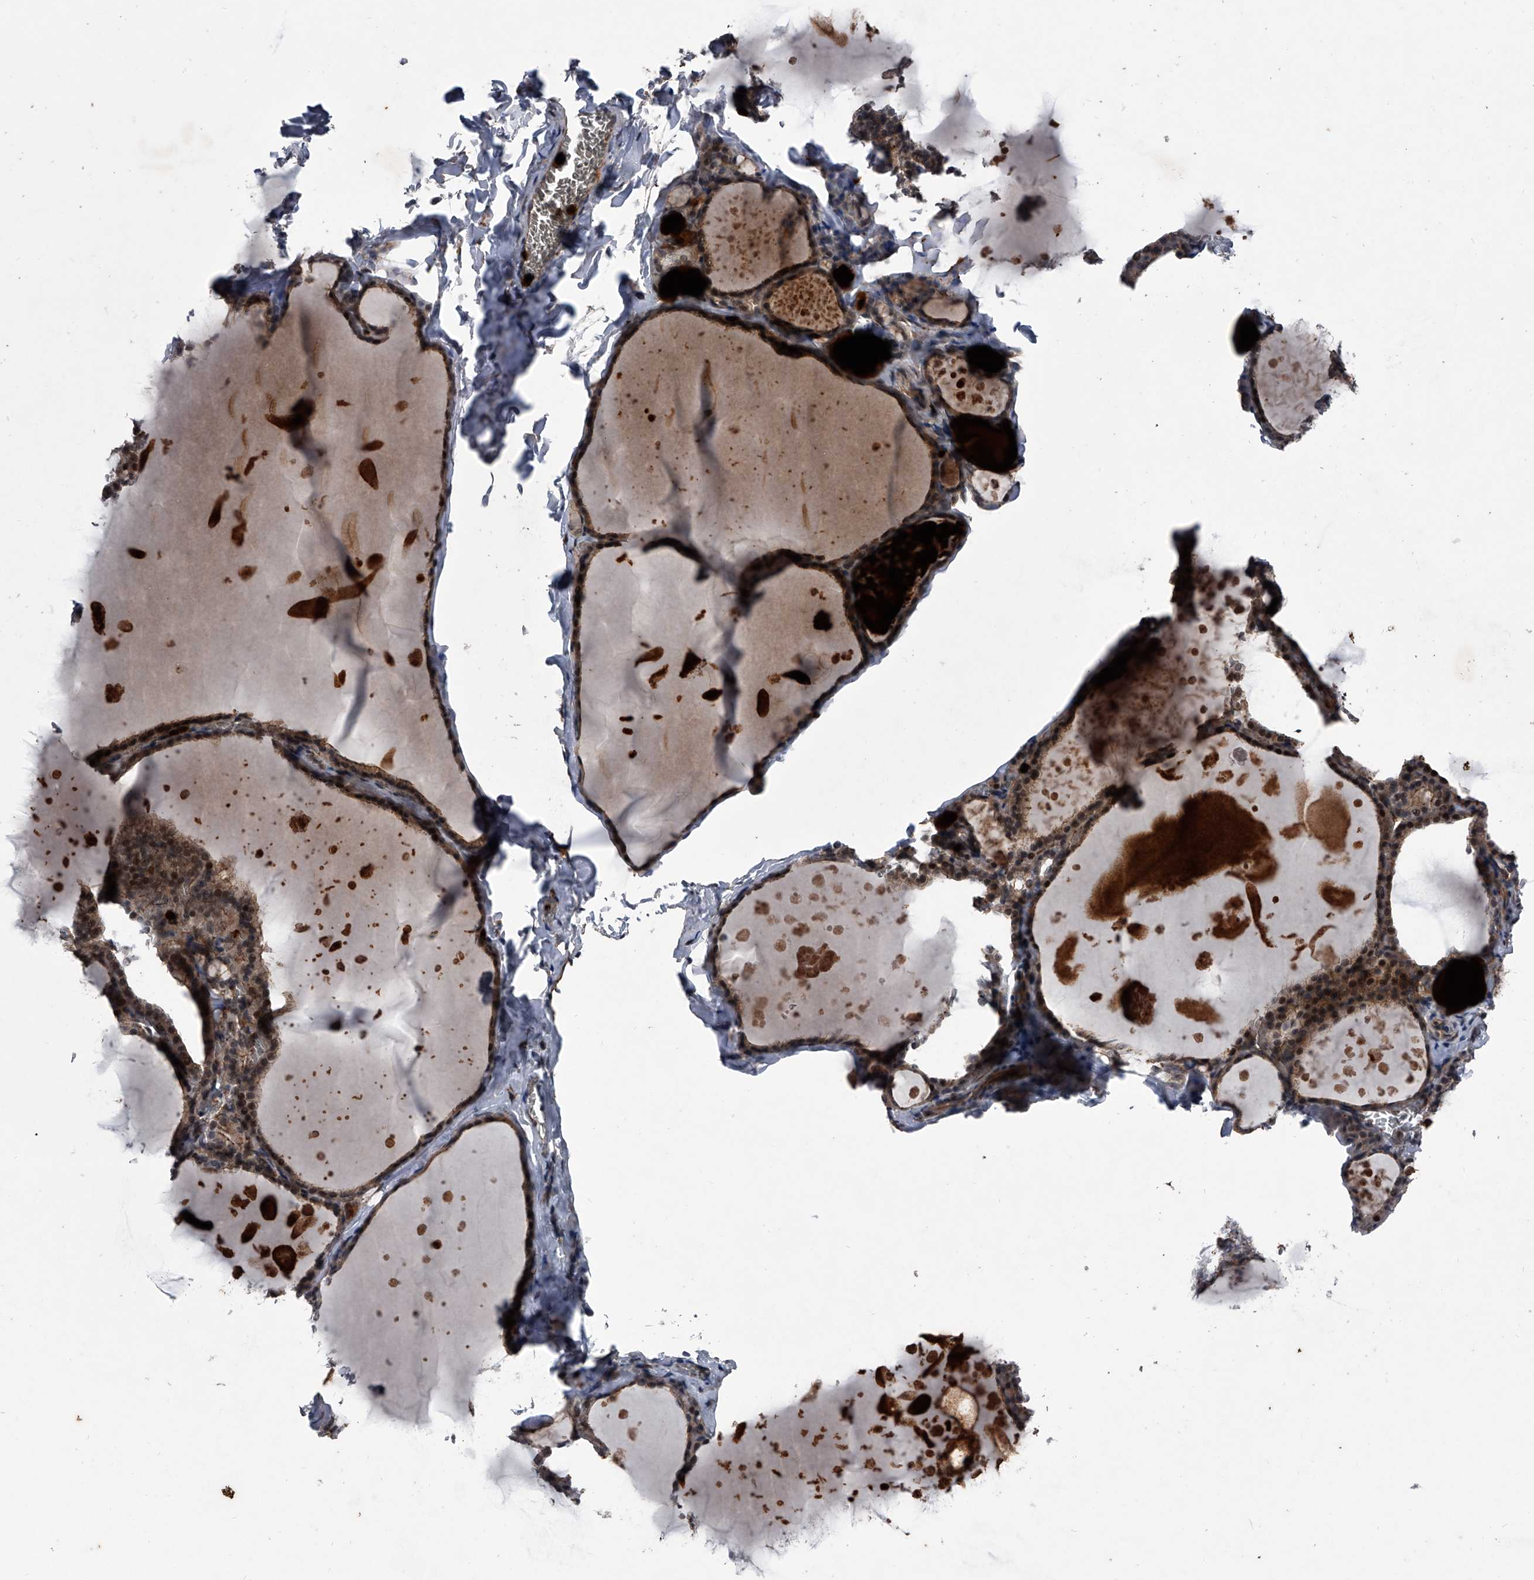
{"staining": {"intensity": "moderate", "quantity": ">75%", "location": "cytoplasmic/membranous,nuclear"}, "tissue": "thyroid gland", "cell_type": "Glandular cells", "image_type": "normal", "snomed": [{"axis": "morphology", "description": "Normal tissue, NOS"}, {"axis": "topography", "description": "Thyroid gland"}], "caption": "Immunohistochemistry histopathology image of benign thyroid gland: human thyroid gland stained using immunohistochemistry (IHC) exhibits medium levels of moderate protein expression localized specifically in the cytoplasmic/membranous,nuclear of glandular cells, appearing as a cytoplasmic/membranous,nuclear brown color.", "gene": "MAPKAP1", "patient": {"sex": "male", "age": 56}}